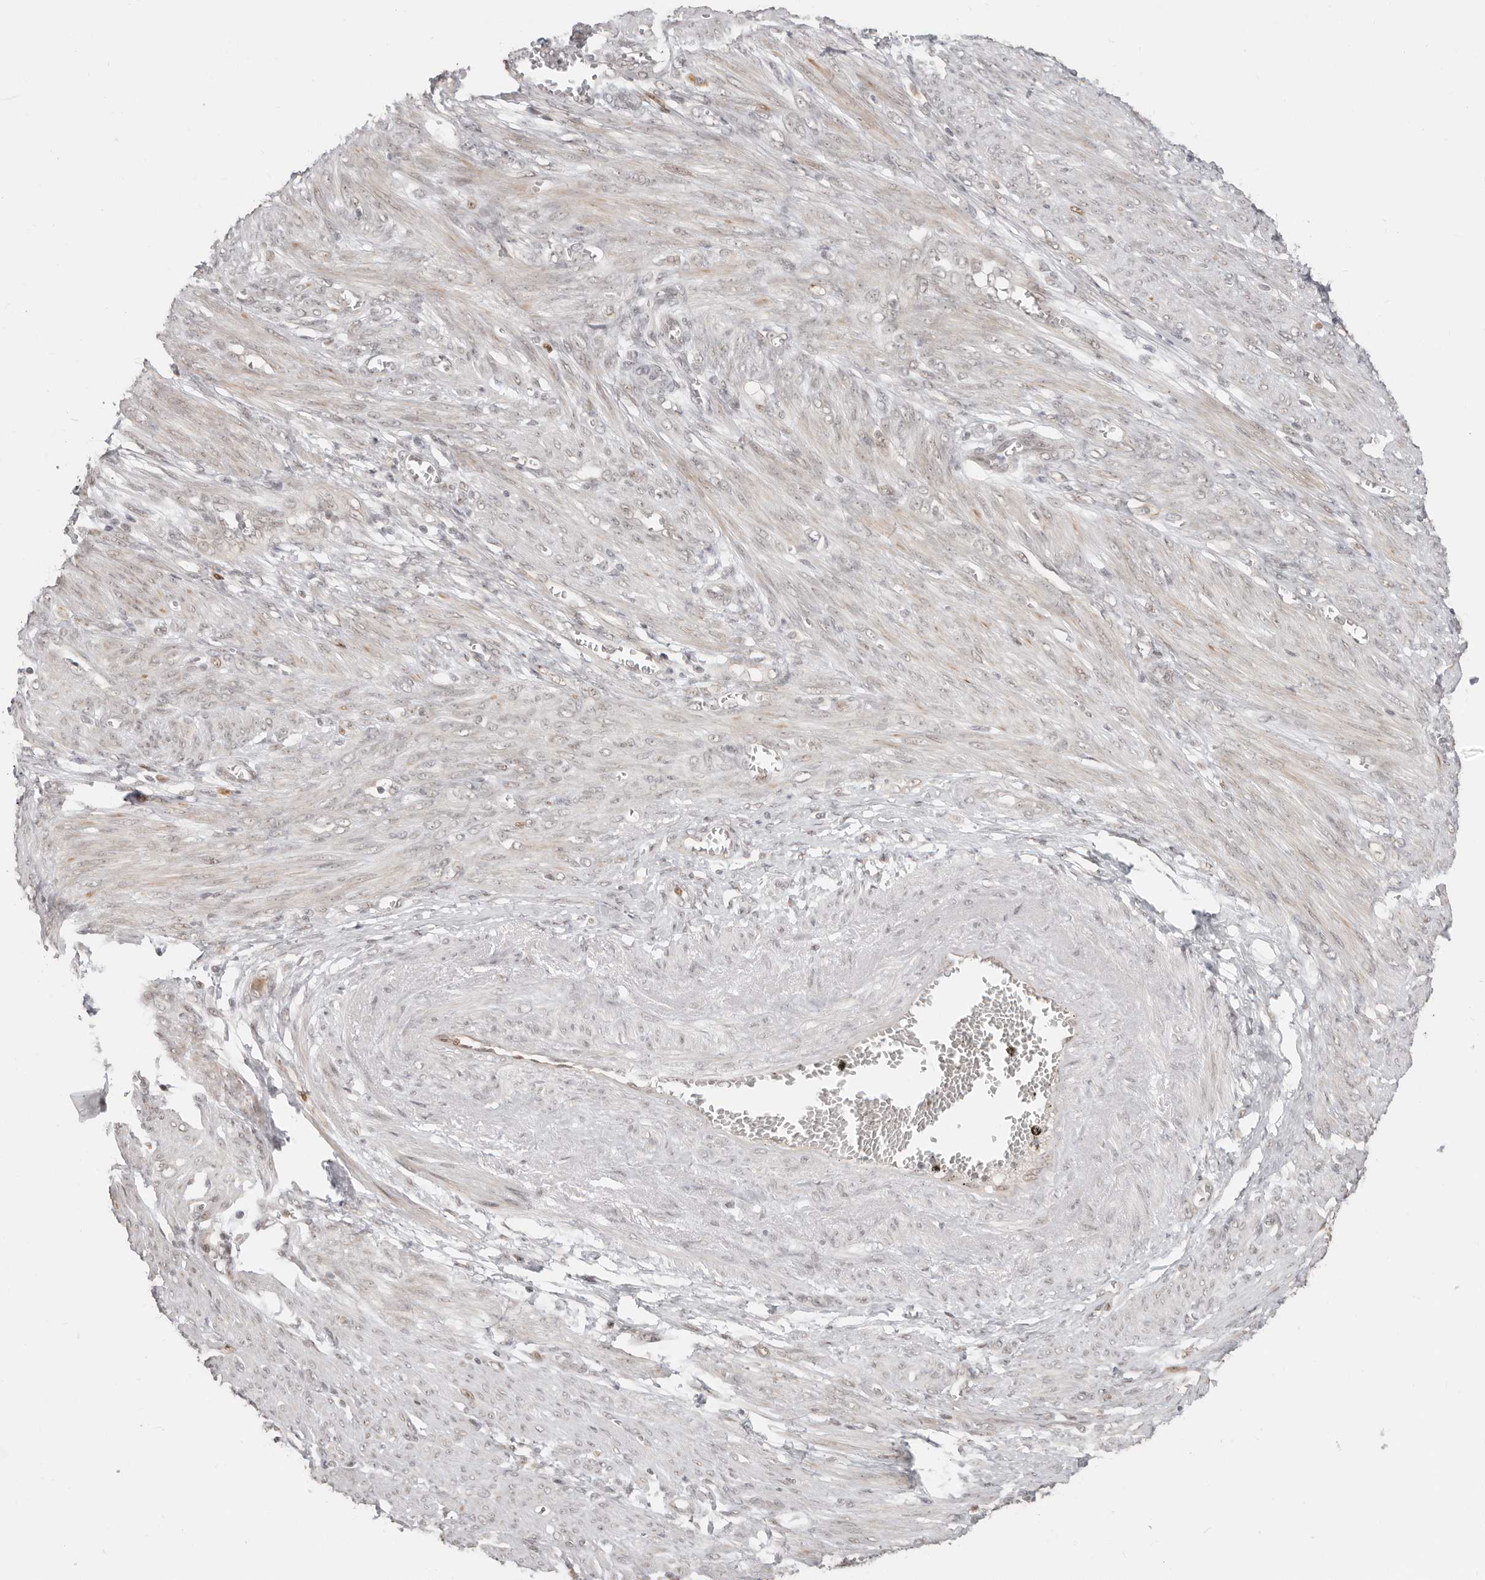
{"staining": {"intensity": "negative", "quantity": "none", "location": "none"}, "tissue": "endometrial cancer", "cell_type": "Tumor cells", "image_type": "cancer", "snomed": [{"axis": "morphology", "description": "Adenocarcinoma, NOS"}, {"axis": "topography", "description": "Endometrium"}], "caption": "Tumor cells show no significant positivity in endometrial adenocarcinoma.", "gene": "RFC2", "patient": {"sex": "female", "age": 49}}